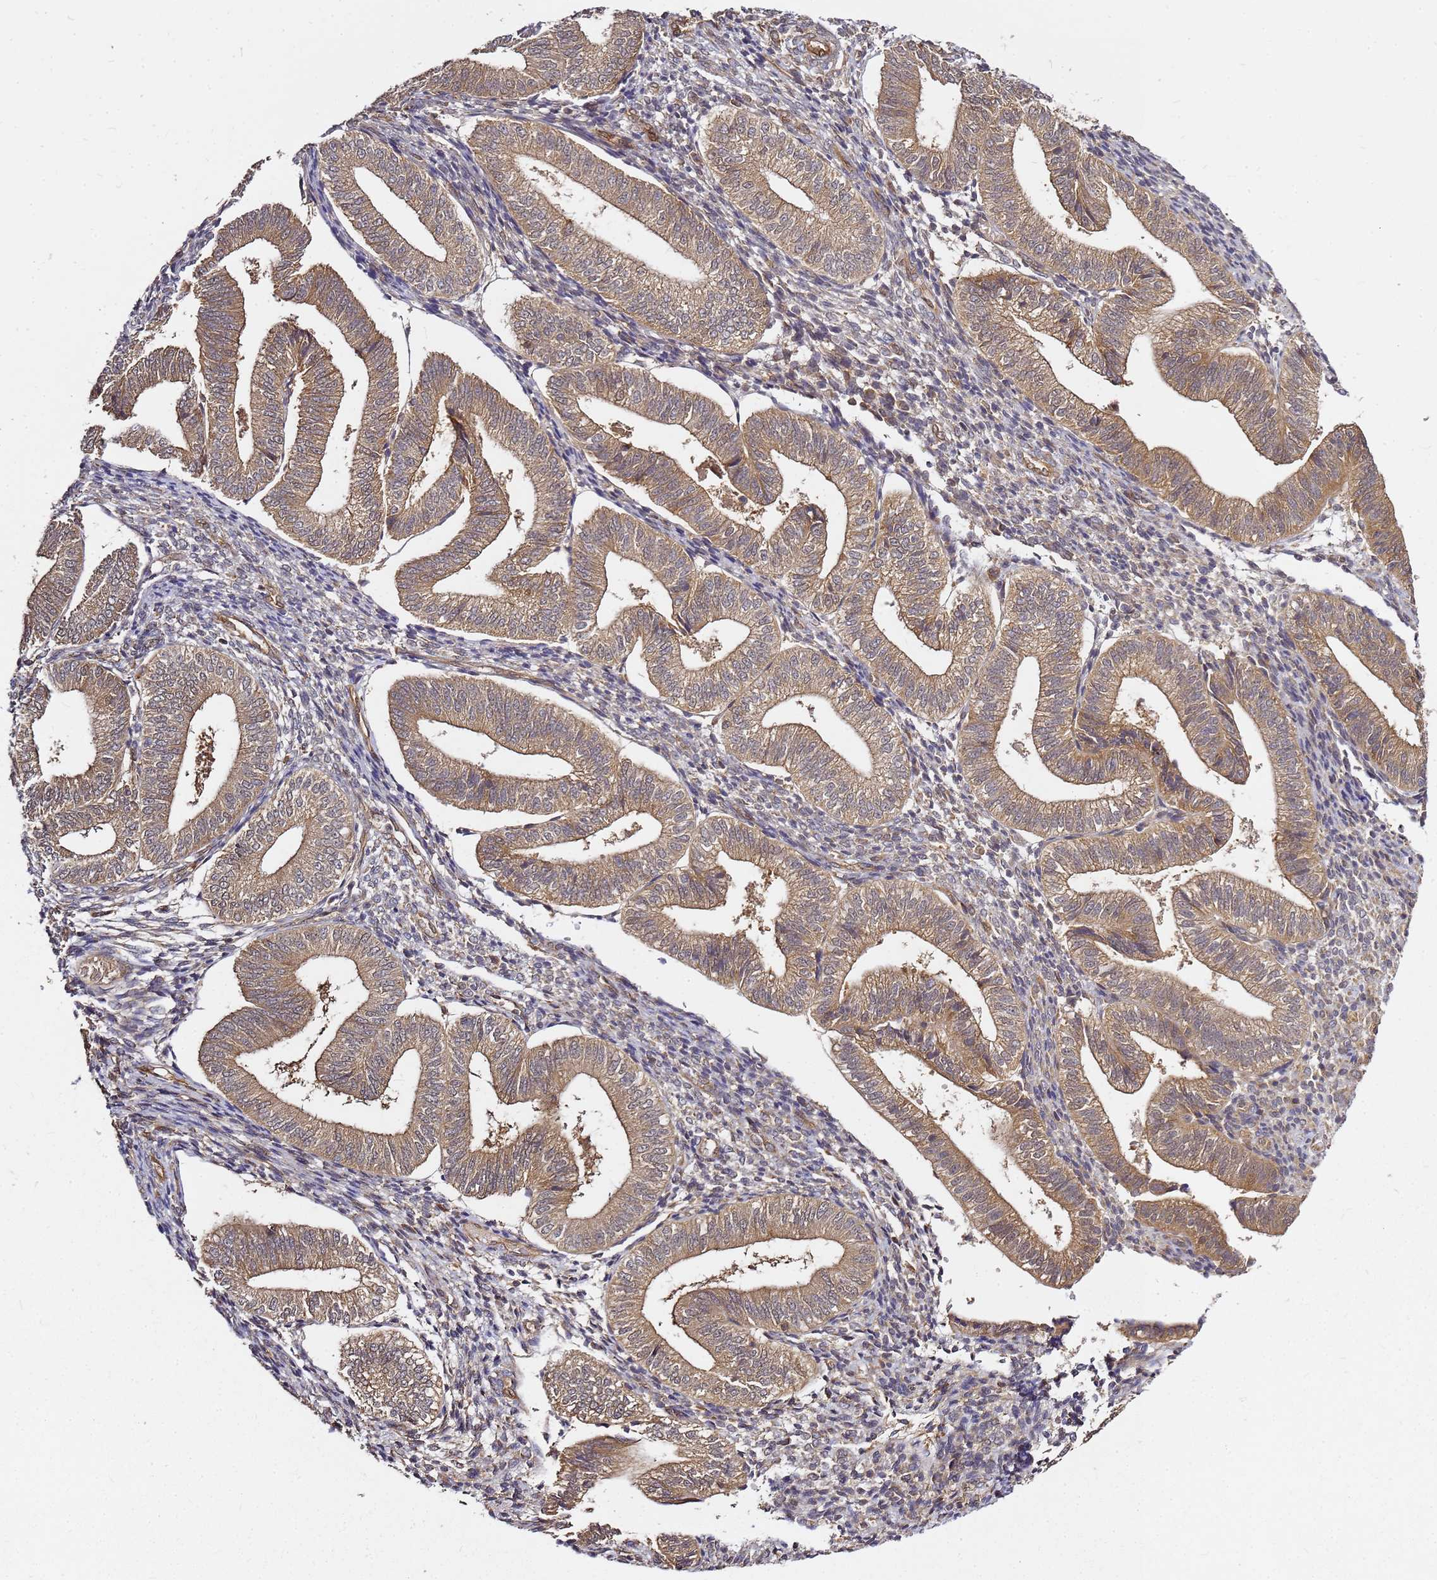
{"staining": {"intensity": "moderate", "quantity": "25%-75%", "location": "cytoplasmic/membranous"}, "tissue": "endometrium", "cell_type": "Cells in endometrial stroma", "image_type": "normal", "snomed": [{"axis": "morphology", "description": "Normal tissue, NOS"}, {"axis": "topography", "description": "Endometrium"}], "caption": "Immunohistochemical staining of unremarkable endometrium exhibits medium levels of moderate cytoplasmic/membranous expression in approximately 25%-75% of cells in endometrial stroma.", "gene": "NUDT14", "patient": {"sex": "female", "age": 34}}